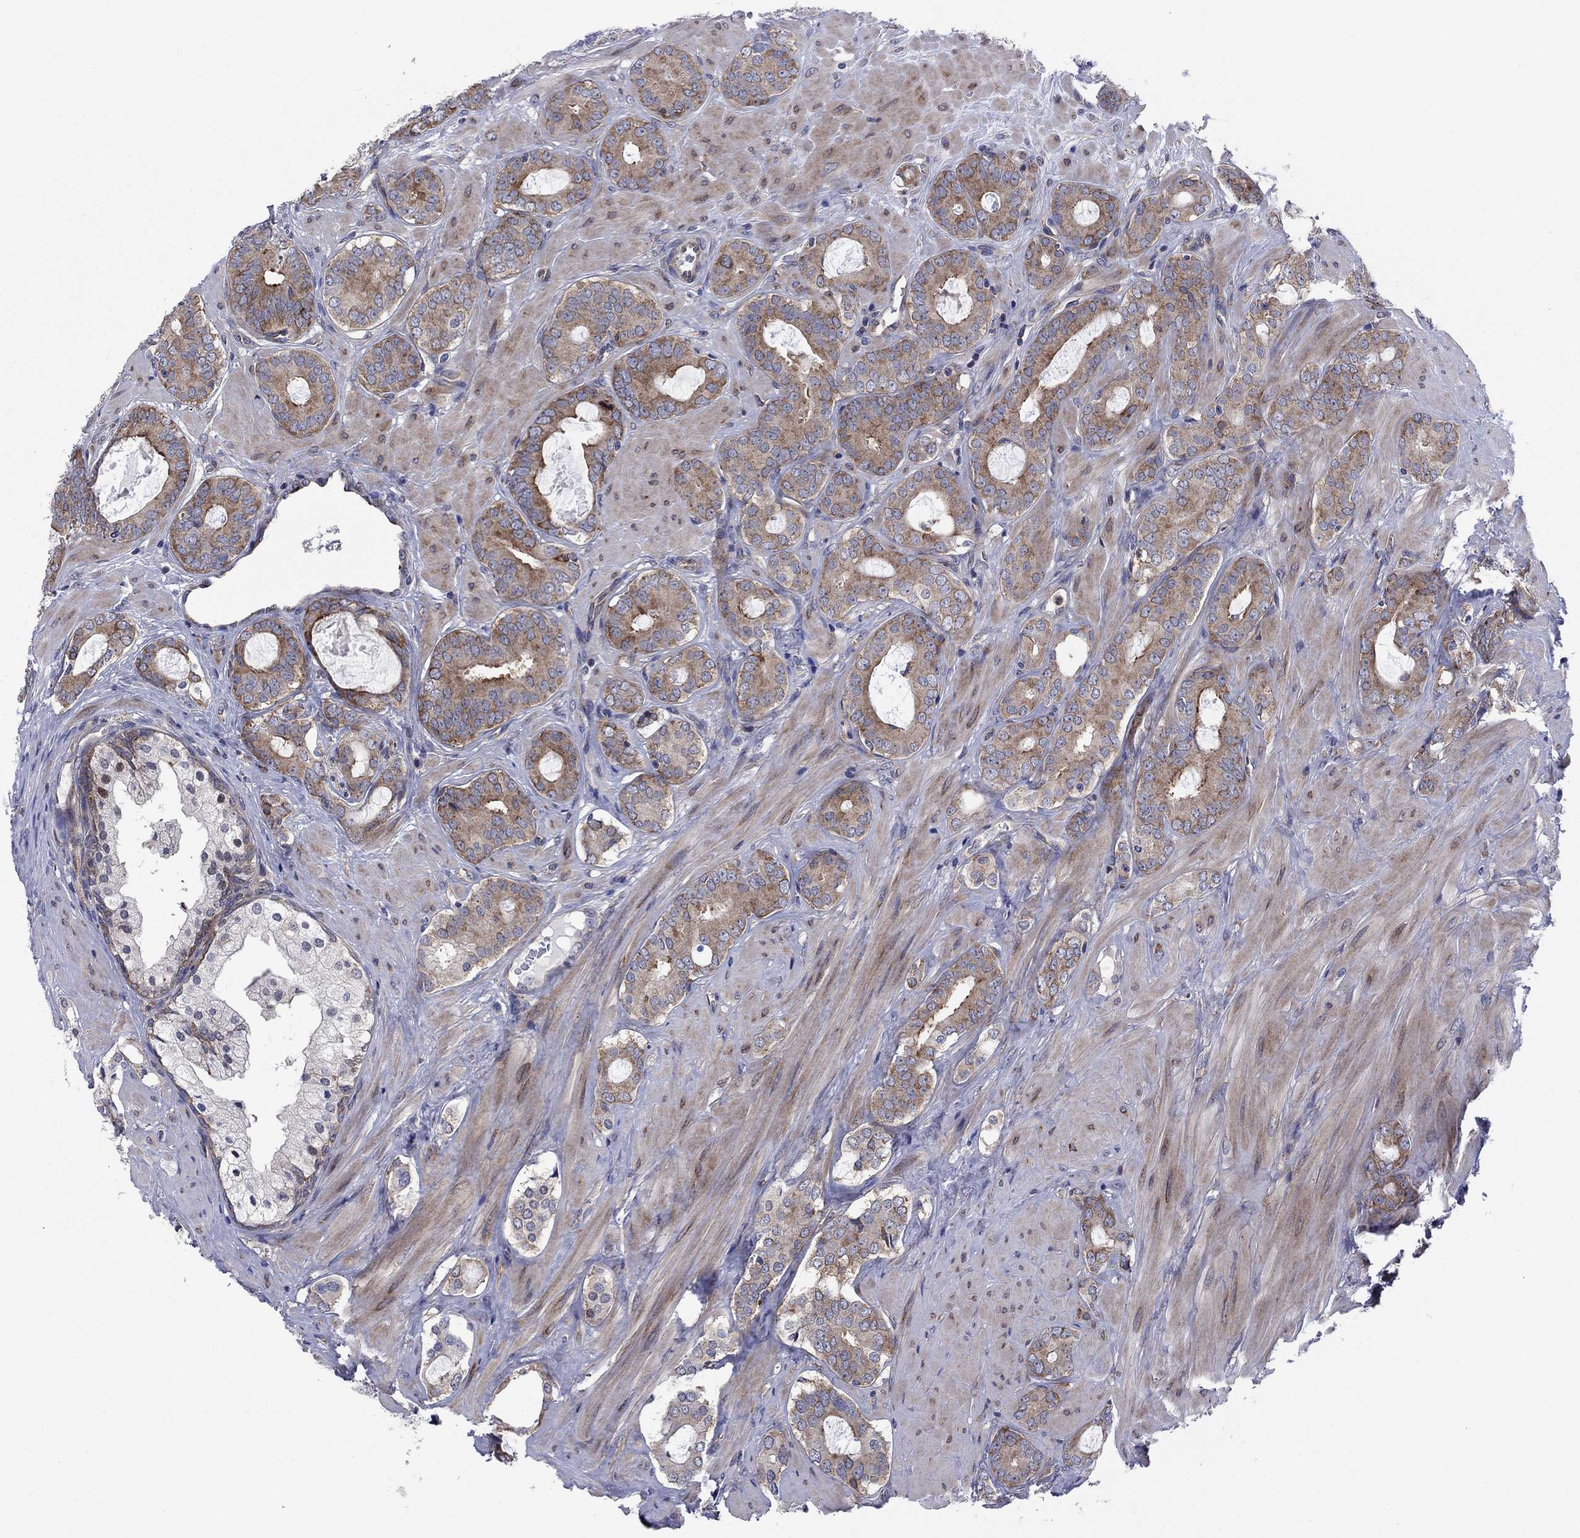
{"staining": {"intensity": "moderate", "quantity": ">75%", "location": "cytoplasmic/membranous"}, "tissue": "prostate cancer", "cell_type": "Tumor cells", "image_type": "cancer", "snomed": [{"axis": "morphology", "description": "Adenocarcinoma, NOS"}, {"axis": "topography", "description": "Prostate"}], "caption": "IHC of human prostate cancer (adenocarcinoma) demonstrates medium levels of moderate cytoplasmic/membranous positivity in about >75% of tumor cells. The protein of interest is stained brown, and the nuclei are stained in blue (DAB (3,3'-diaminobenzidine) IHC with brightfield microscopy, high magnification).", "gene": "GPR155", "patient": {"sex": "male", "age": 55}}